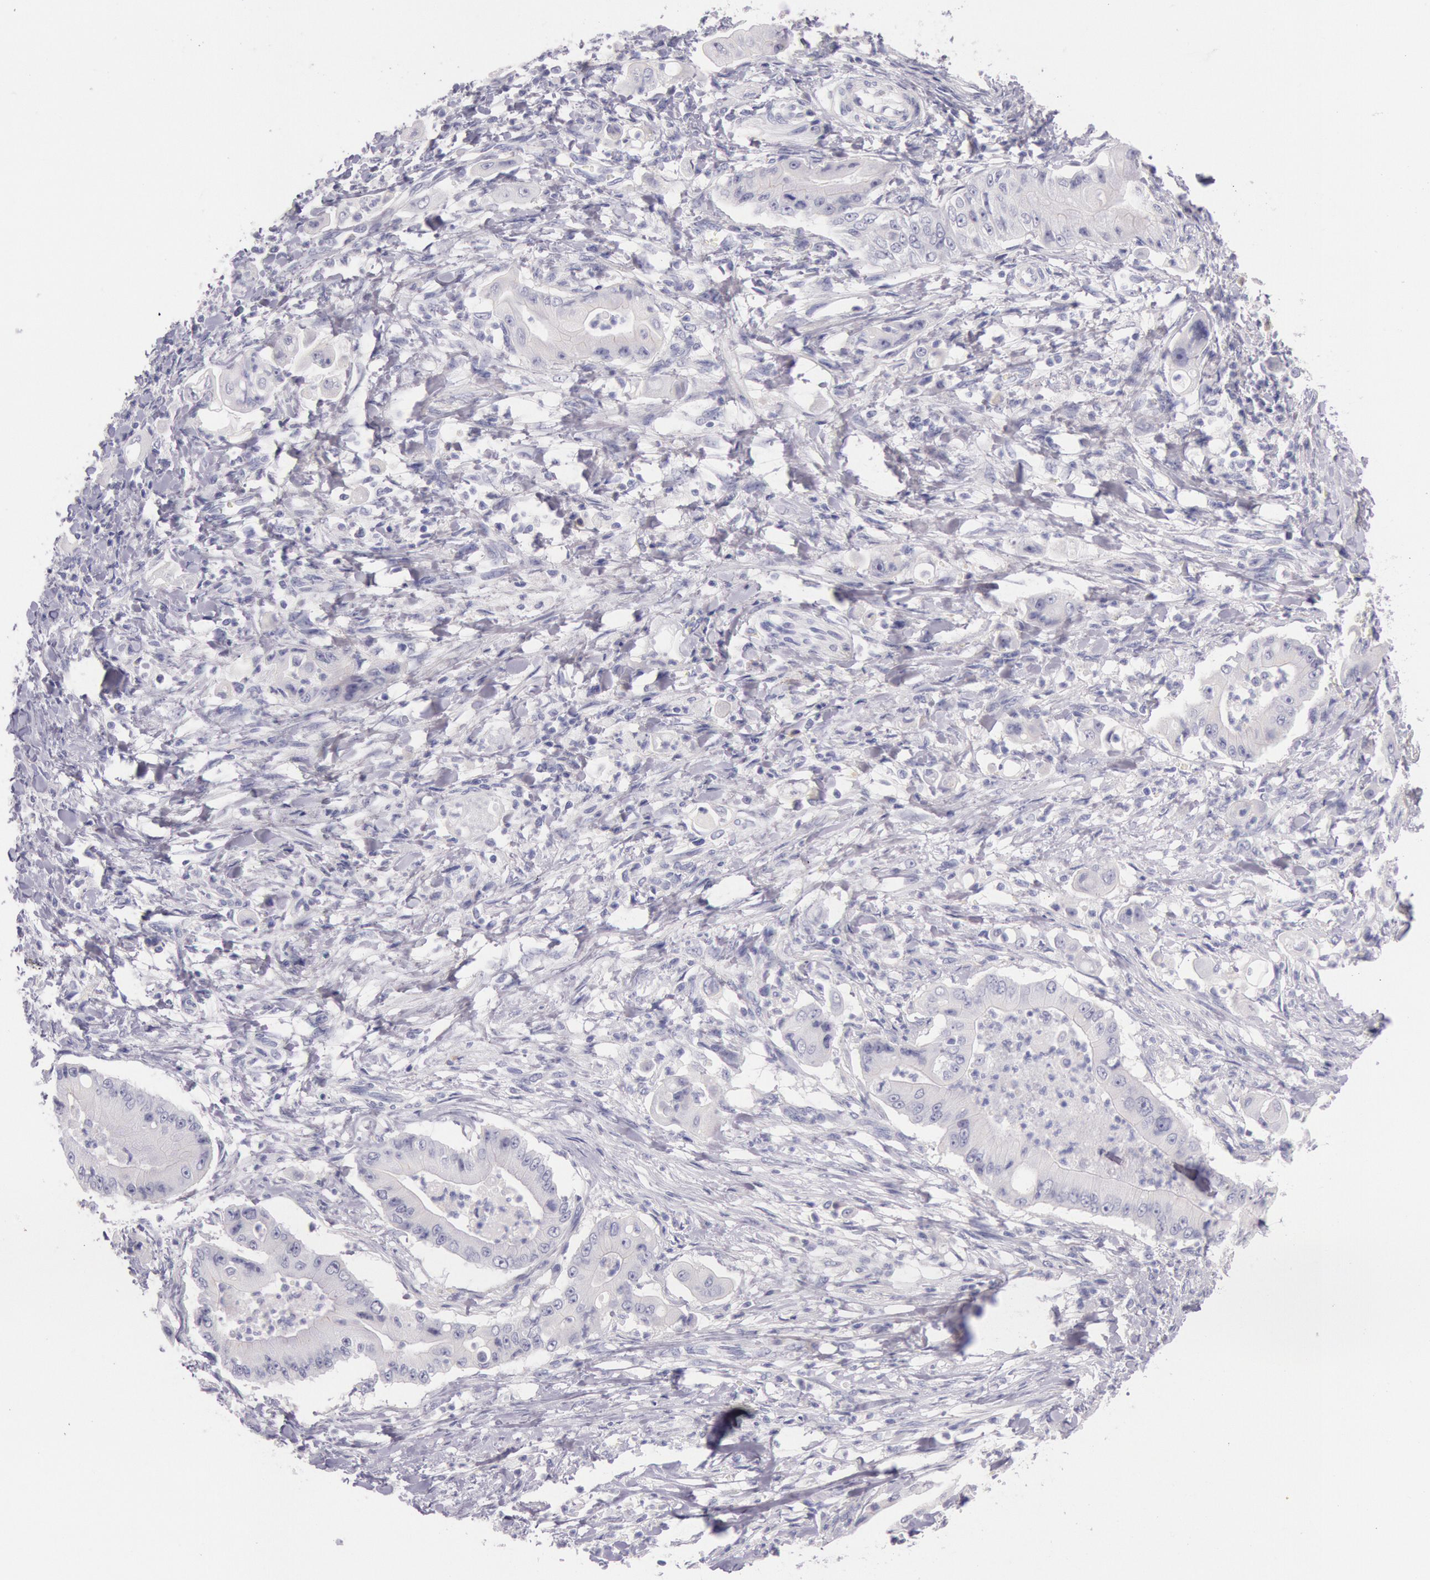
{"staining": {"intensity": "negative", "quantity": "none", "location": "none"}, "tissue": "pancreatic cancer", "cell_type": "Tumor cells", "image_type": "cancer", "snomed": [{"axis": "morphology", "description": "Adenocarcinoma, NOS"}, {"axis": "topography", "description": "Pancreas"}], "caption": "This is an immunohistochemistry (IHC) micrograph of adenocarcinoma (pancreatic). There is no expression in tumor cells.", "gene": "EGFR", "patient": {"sex": "male", "age": 62}}